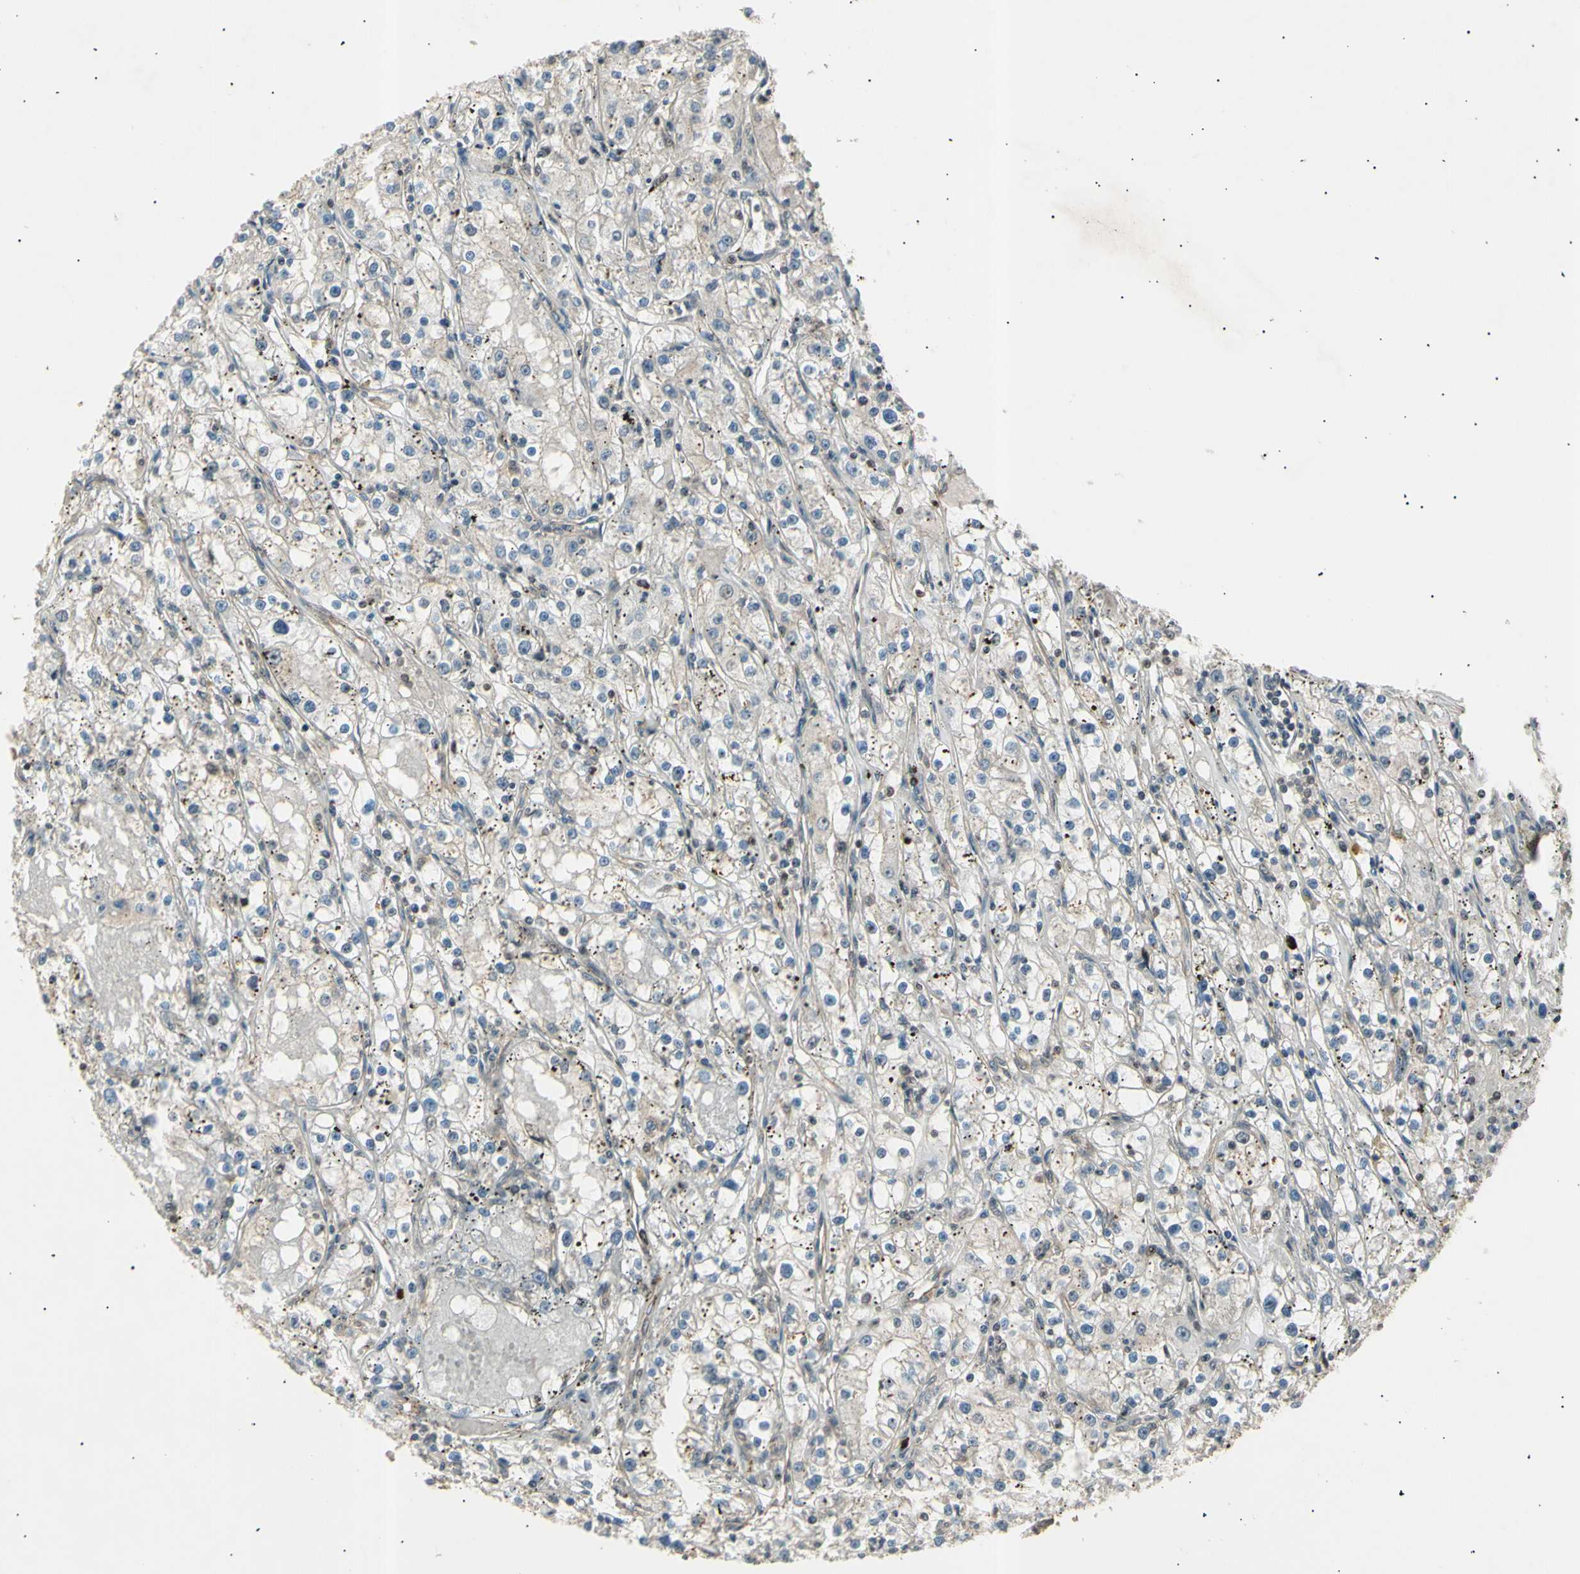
{"staining": {"intensity": "negative", "quantity": "none", "location": "none"}, "tissue": "renal cancer", "cell_type": "Tumor cells", "image_type": "cancer", "snomed": [{"axis": "morphology", "description": "Adenocarcinoma, NOS"}, {"axis": "topography", "description": "Kidney"}], "caption": "Tumor cells are negative for protein expression in human renal cancer.", "gene": "NUAK2", "patient": {"sex": "male", "age": 56}}